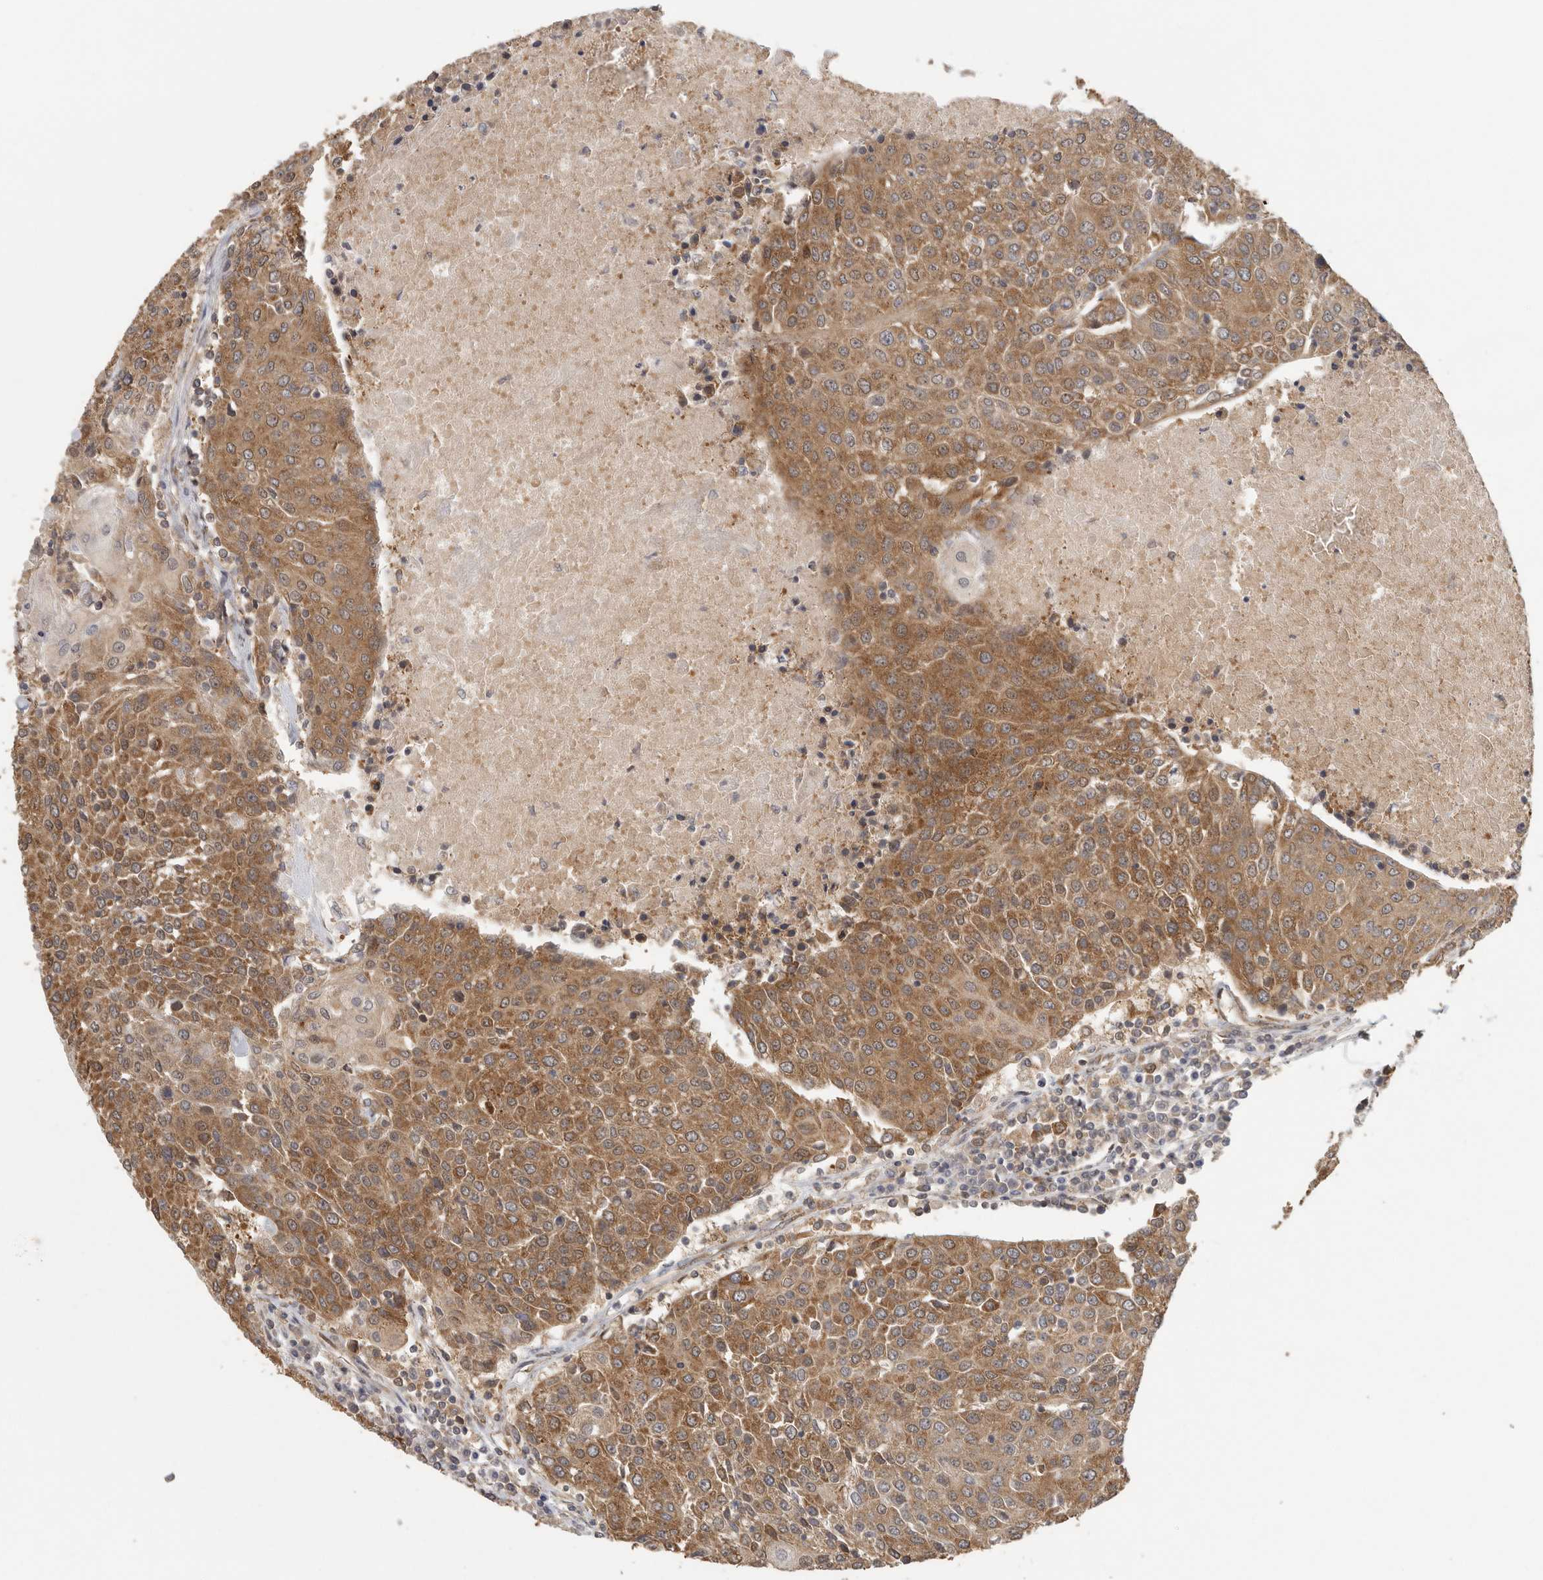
{"staining": {"intensity": "moderate", "quantity": ">75%", "location": "cytoplasmic/membranous"}, "tissue": "urothelial cancer", "cell_type": "Tumor cells", "image_type": "cancer", "snomed": [{"axis": "morphology", "description": "Urothelial carcinoma, High grade"}, {"axis": "topography", "description": "Urinary bladder"}], "caption": "Human urothelial carcinoma (high-grade) stained for a protein (brown) demonstrates moderate cytoplasmic/membranous positive positivity in approximately >75% of tumor cells.", "gene": "CCT8", "patient": {"sex": "female", "age": 85}}